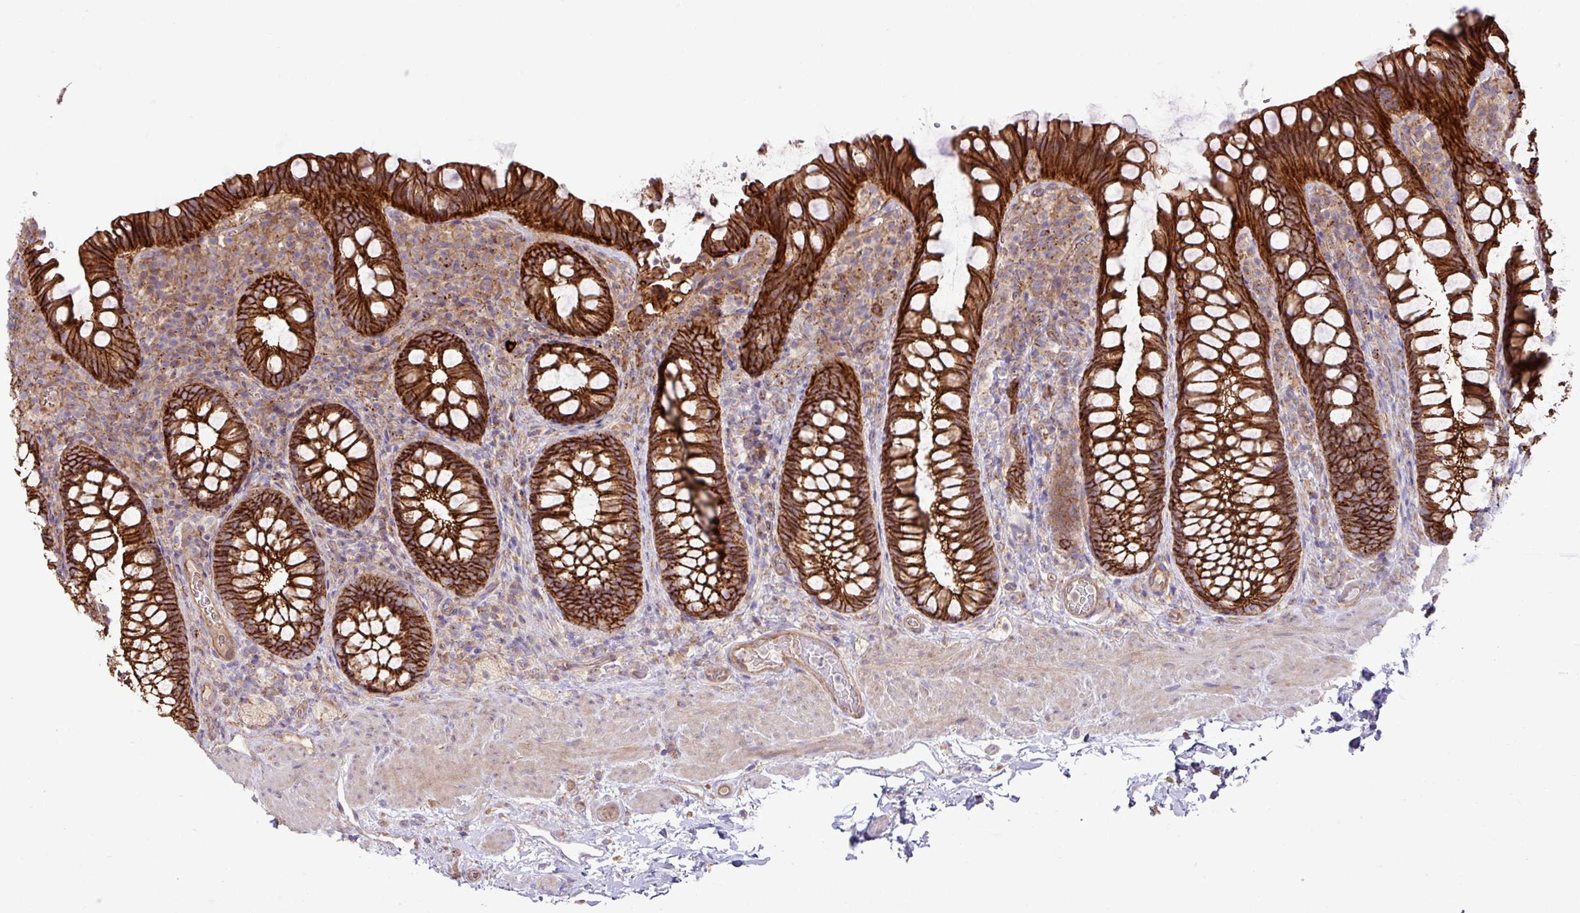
{"staining": {"intensity": "strong", "quantity": ">75%", "location": "cytoplasmic/membranous"}, "tissue": "rectum", "cell_type": "Glandular cells", "image_type": "normal", "snomed": [{"axis": "morphology", "description": "Normal tissue, NOS"}, {"axis": "topography", "description": "Rectum"}], "caption": "A high amount of strong cytoplasmic/membranous positivity is appreciated in approximately >75% of glandular cells in benign rectum. The staining is performed using DAB brown chromogen to label protein expression. The nuclei are counter-stained blue using hematoxylin.", "gene": "RIC1", "patient": {"sex": "female", "age": 69}}